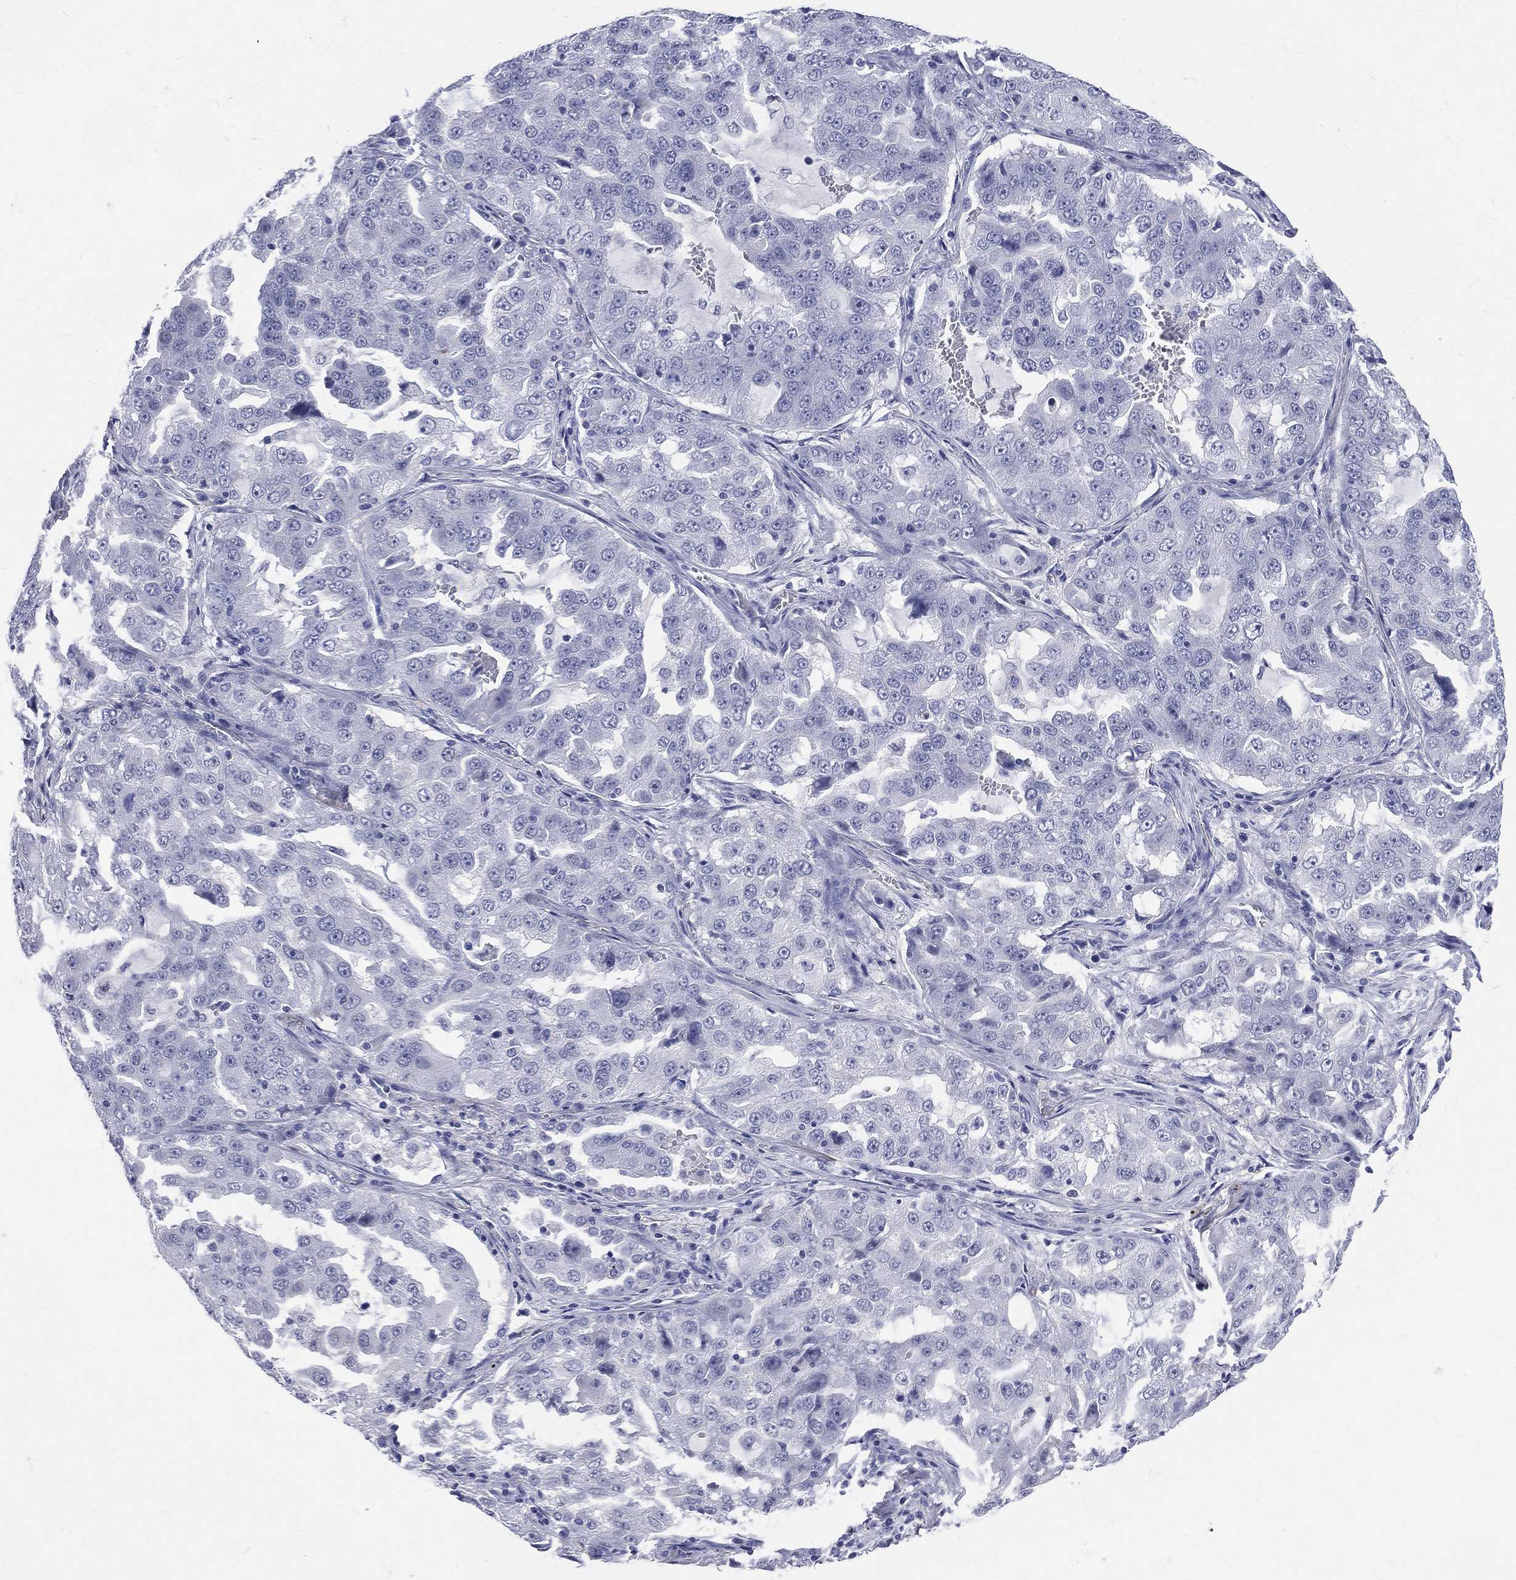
{"staining": {"intensity": "negative", "quantity": "none", "location": "none"}, "tissue": "lung cancer", "cell_type": "Tumor cells", "image_type": "cancer", "snomed": [{"axis": "morphology", "description": "Adenocarcinoma, NOS"}, {"axis": "topography", "description": "Lung"}], "caption": "Immunohistochemical staining of lung cancer demonstrates no significant expression in tumor cells.", "gene": "MLLT10", "patient": {"sex": "female", "age": 61}}